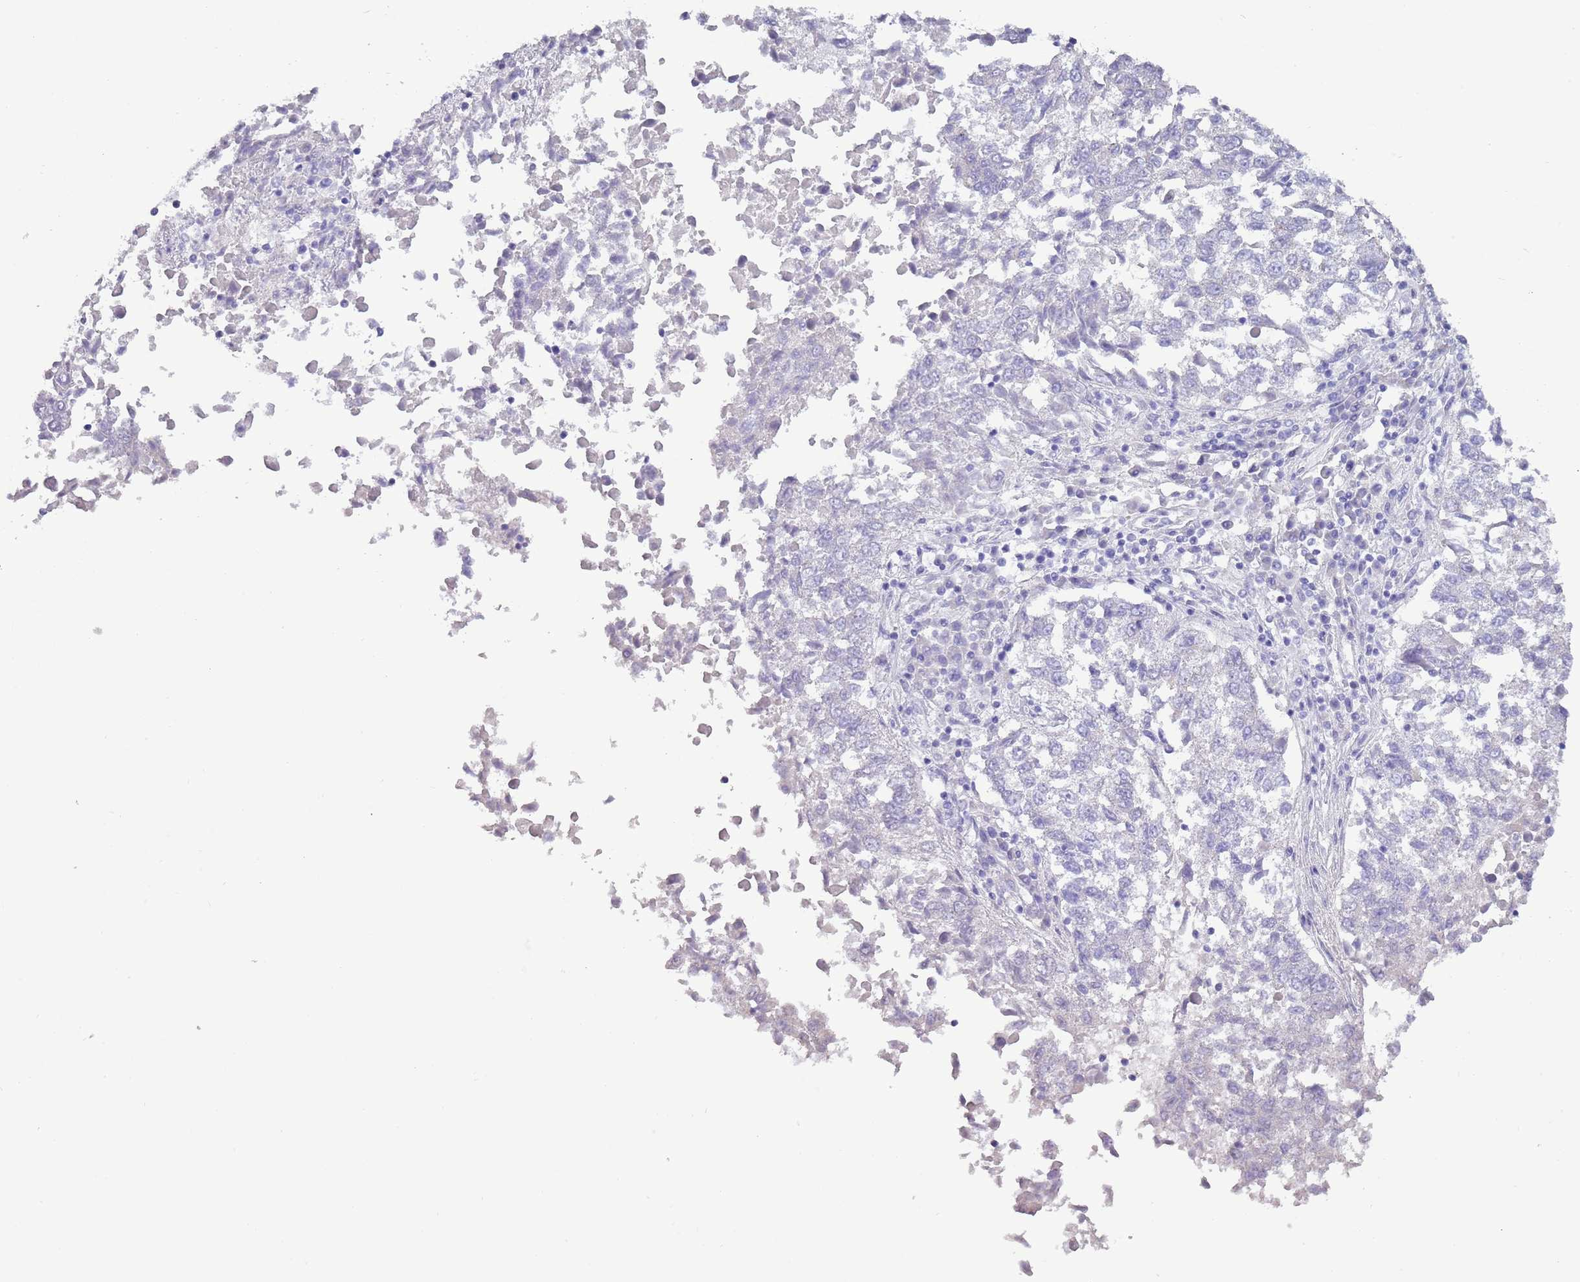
{"staining": {"intensity": "negative", "quantity": "none", "location": "none"}, "tissue": "lung cancer", "cell_type": "Tumor cells", "image_type": "cancer", "snomed": [{"axis": "morphology", "description": "Squamous cell carcinoma, NOS"}, {"axis": "topography", "description": "Lung"}], "caption": "The IHC histopathology image has no significant positivity in tumor cells of lung cancer (squamous cell carcinoma) tissue.", "gene": "NBPF6", "patient": {"sex": "male", "age": 73}}